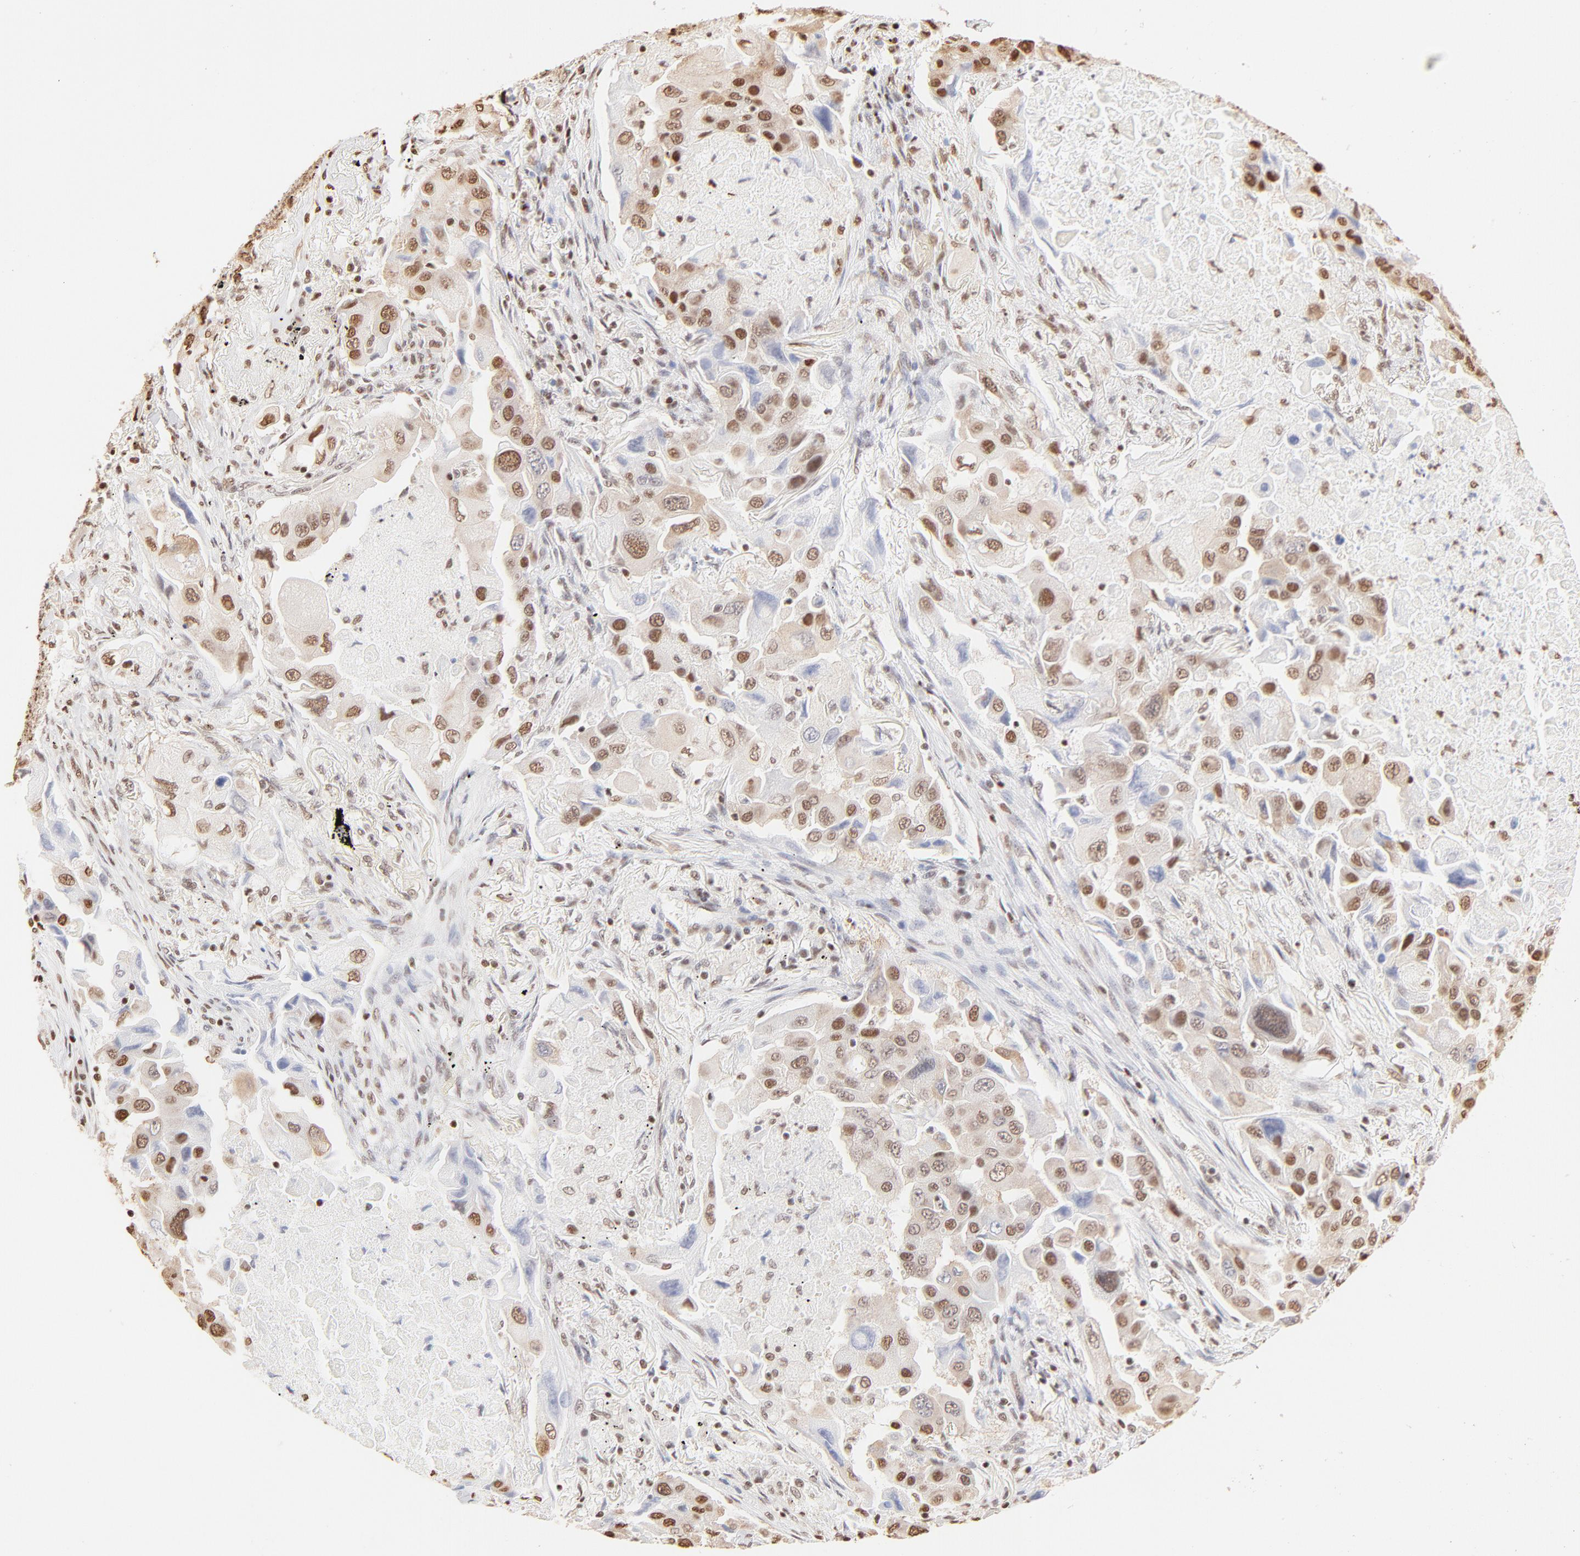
{"staining": {"intensity": "moderate", "quantity": "25%-75%", "location": "cytoplasmic/membranous,nuclear"}, "tissue": "lung cancer", "cell_type": "Tumor cells", "image_type": "cancer", "snomed": [{"axis": "morphology", "description": "Adenocarcinoma, NOS"}, {"axis": "topography", "description": "Lung"}], "caption": "The histopathology image displays a brown stain indicating the presence of a protein in the cytoplasmic/membranous and nuclear of tumor cells in lung cancer. The staining was performed using DAB to visualize the protein expression in brown, while the nuclei were stained in blue with hematoxylin (Magnification: 20x).", "gene": "ZNF540", "patient": {"sex": "female", "age": 65}}